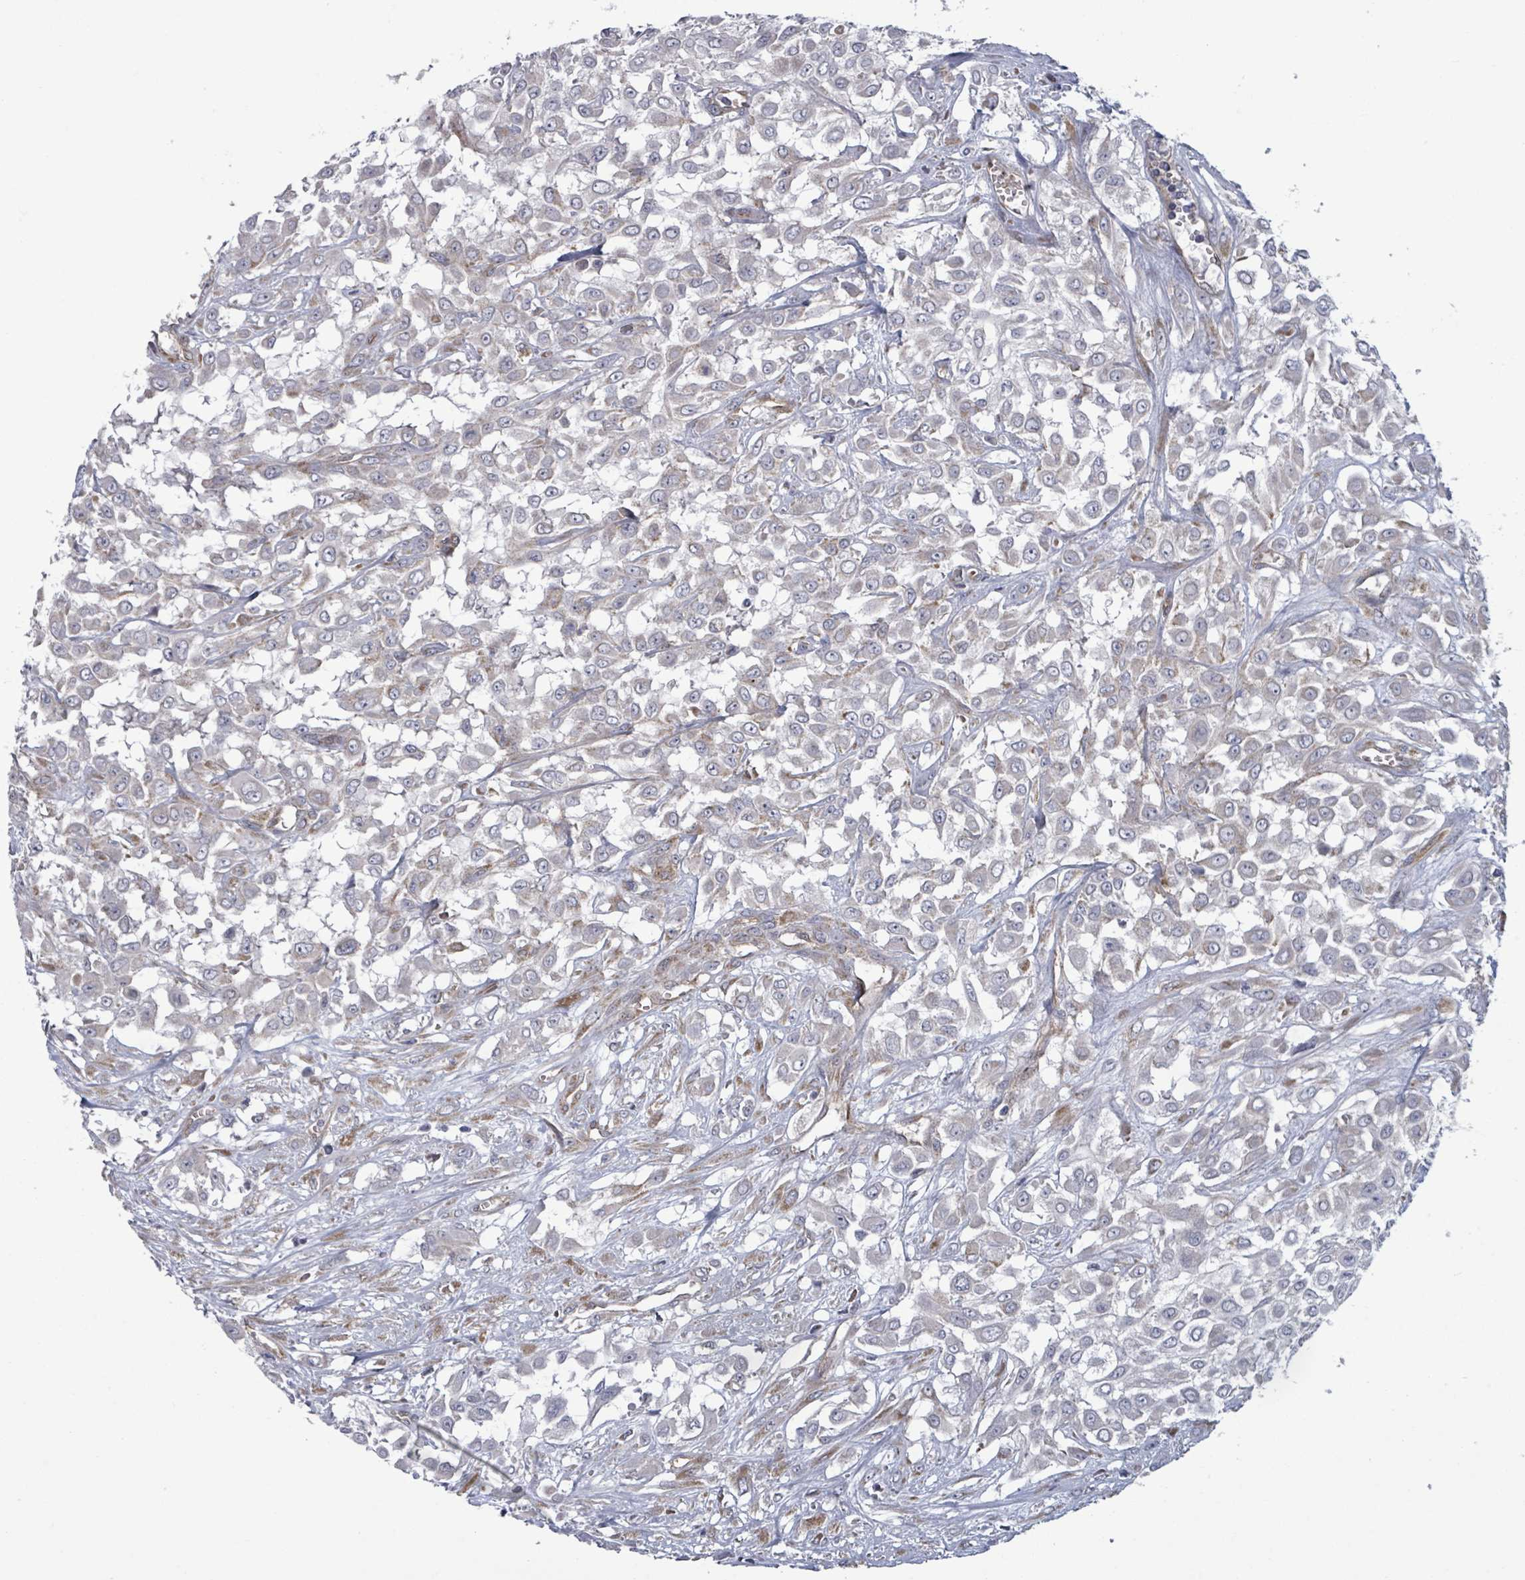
{"staining": {"intensity": "negative", "quantity": "none", "location": "none"}, "tissue": "urothelial cancer", "cell_type": "Tumor cells", "image_type": "cancer", "snomed": [{"axis": "morphology", "description": "Urothelial carcinoma, High grade"}, {"axis": "topography", "description": "Urinary bladder"}], "caption": "DAB immunohistochemical staining of high-grade urothelial carcinoma shows no significant staining in tumor cells.", "gene": "FKBP1A", "patient": {"sex": "male", "age": 57}}